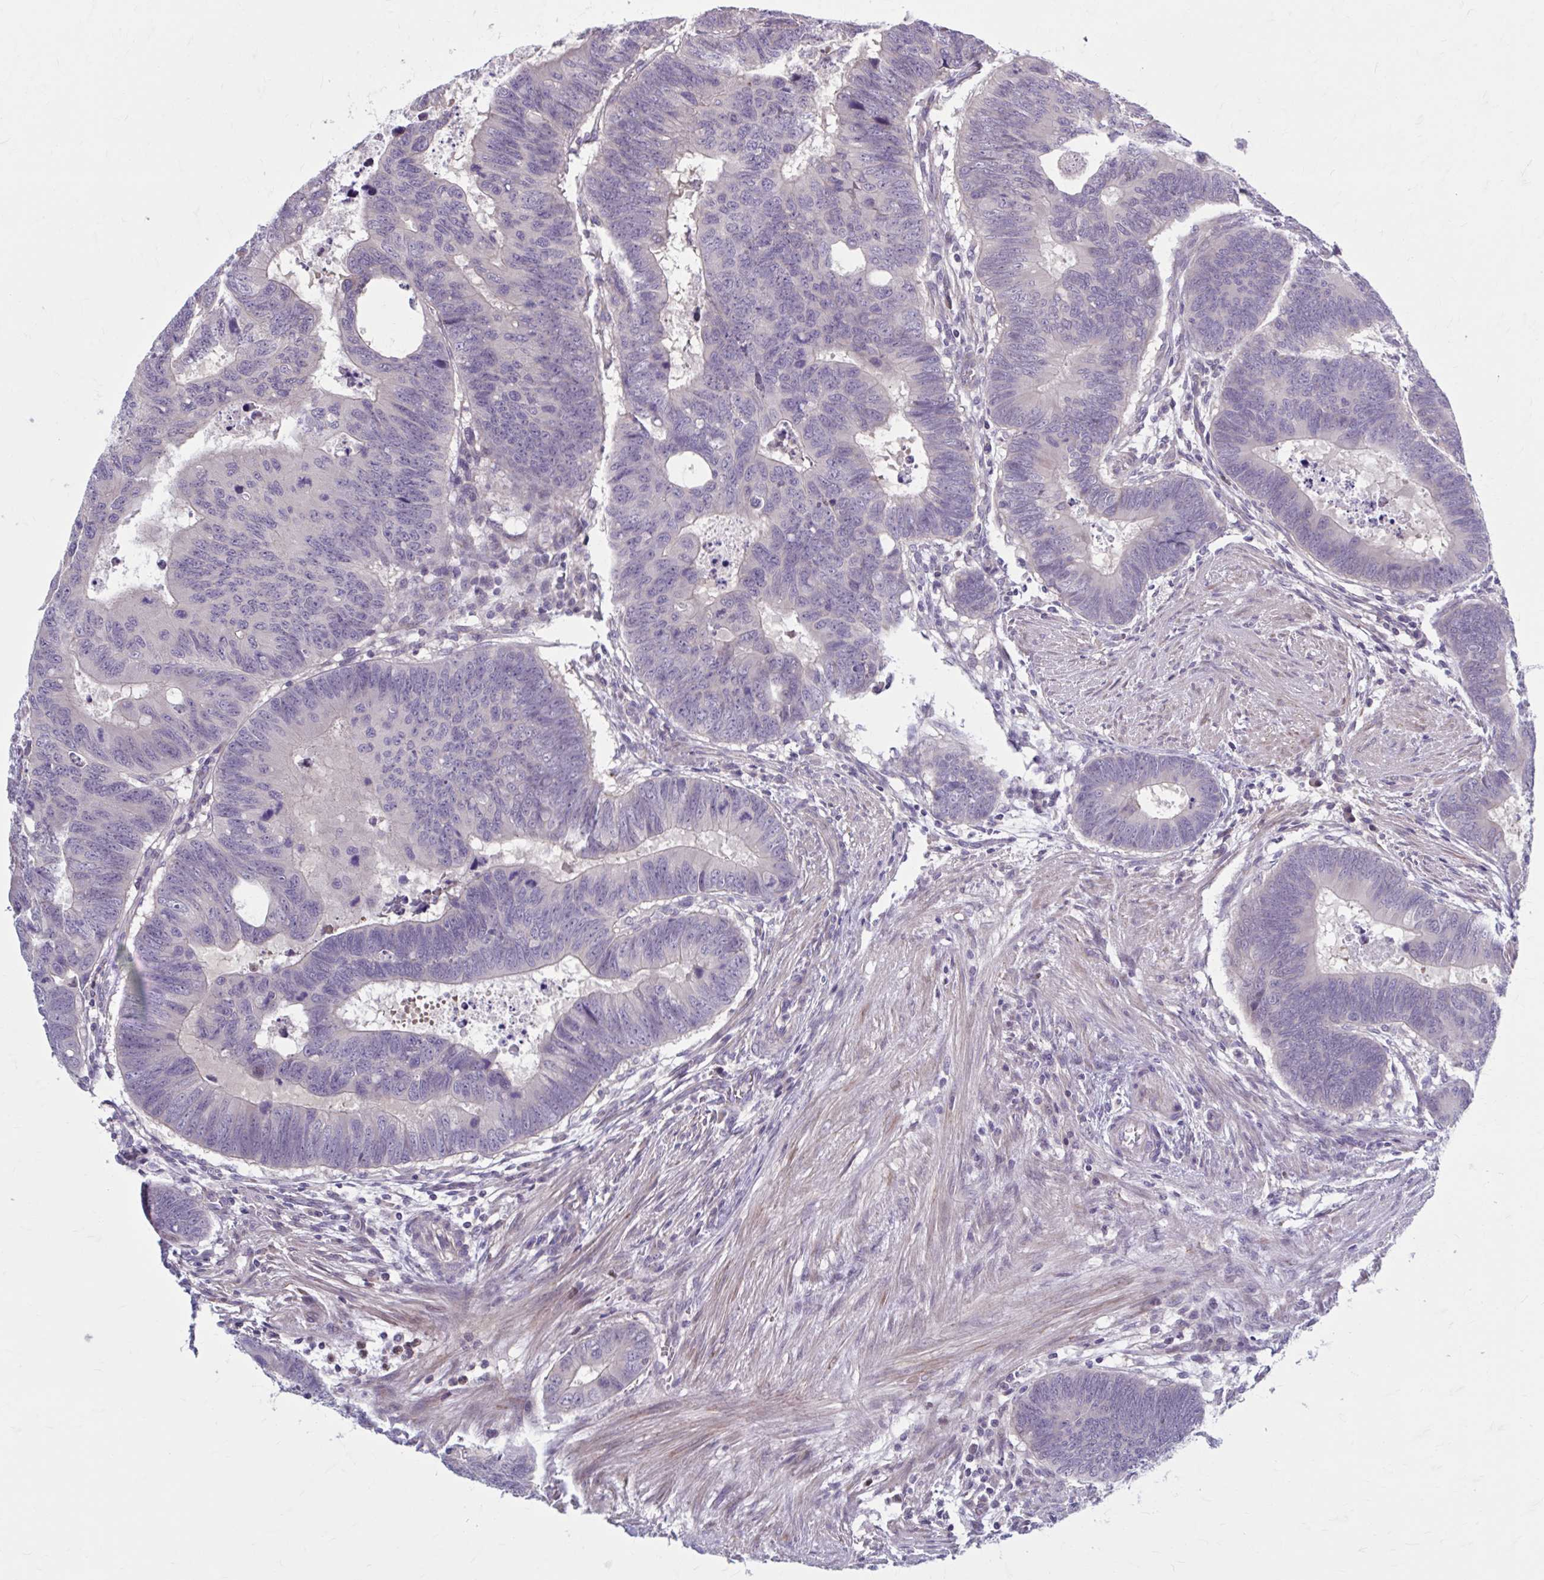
{"staining": {"intensity": "negative", "quantity": "none", "location": "none"}, "tissue": "colorectal cancer", "cell_type": "Tumor cells", "image_type": "cancer", "snomed": [{"axis": "morphology", "description": "Adenocarcinoma, NOS"}, {"axis": "topography", "description": "Colon"}], "caption": "The immunohistochemistry (IHC) histopathology image has no significant staining in tumor cells of colorectal adenocarcinoma tissue.", "gene": "CHST3", "patient": {"sex": "male", "age": 62}}